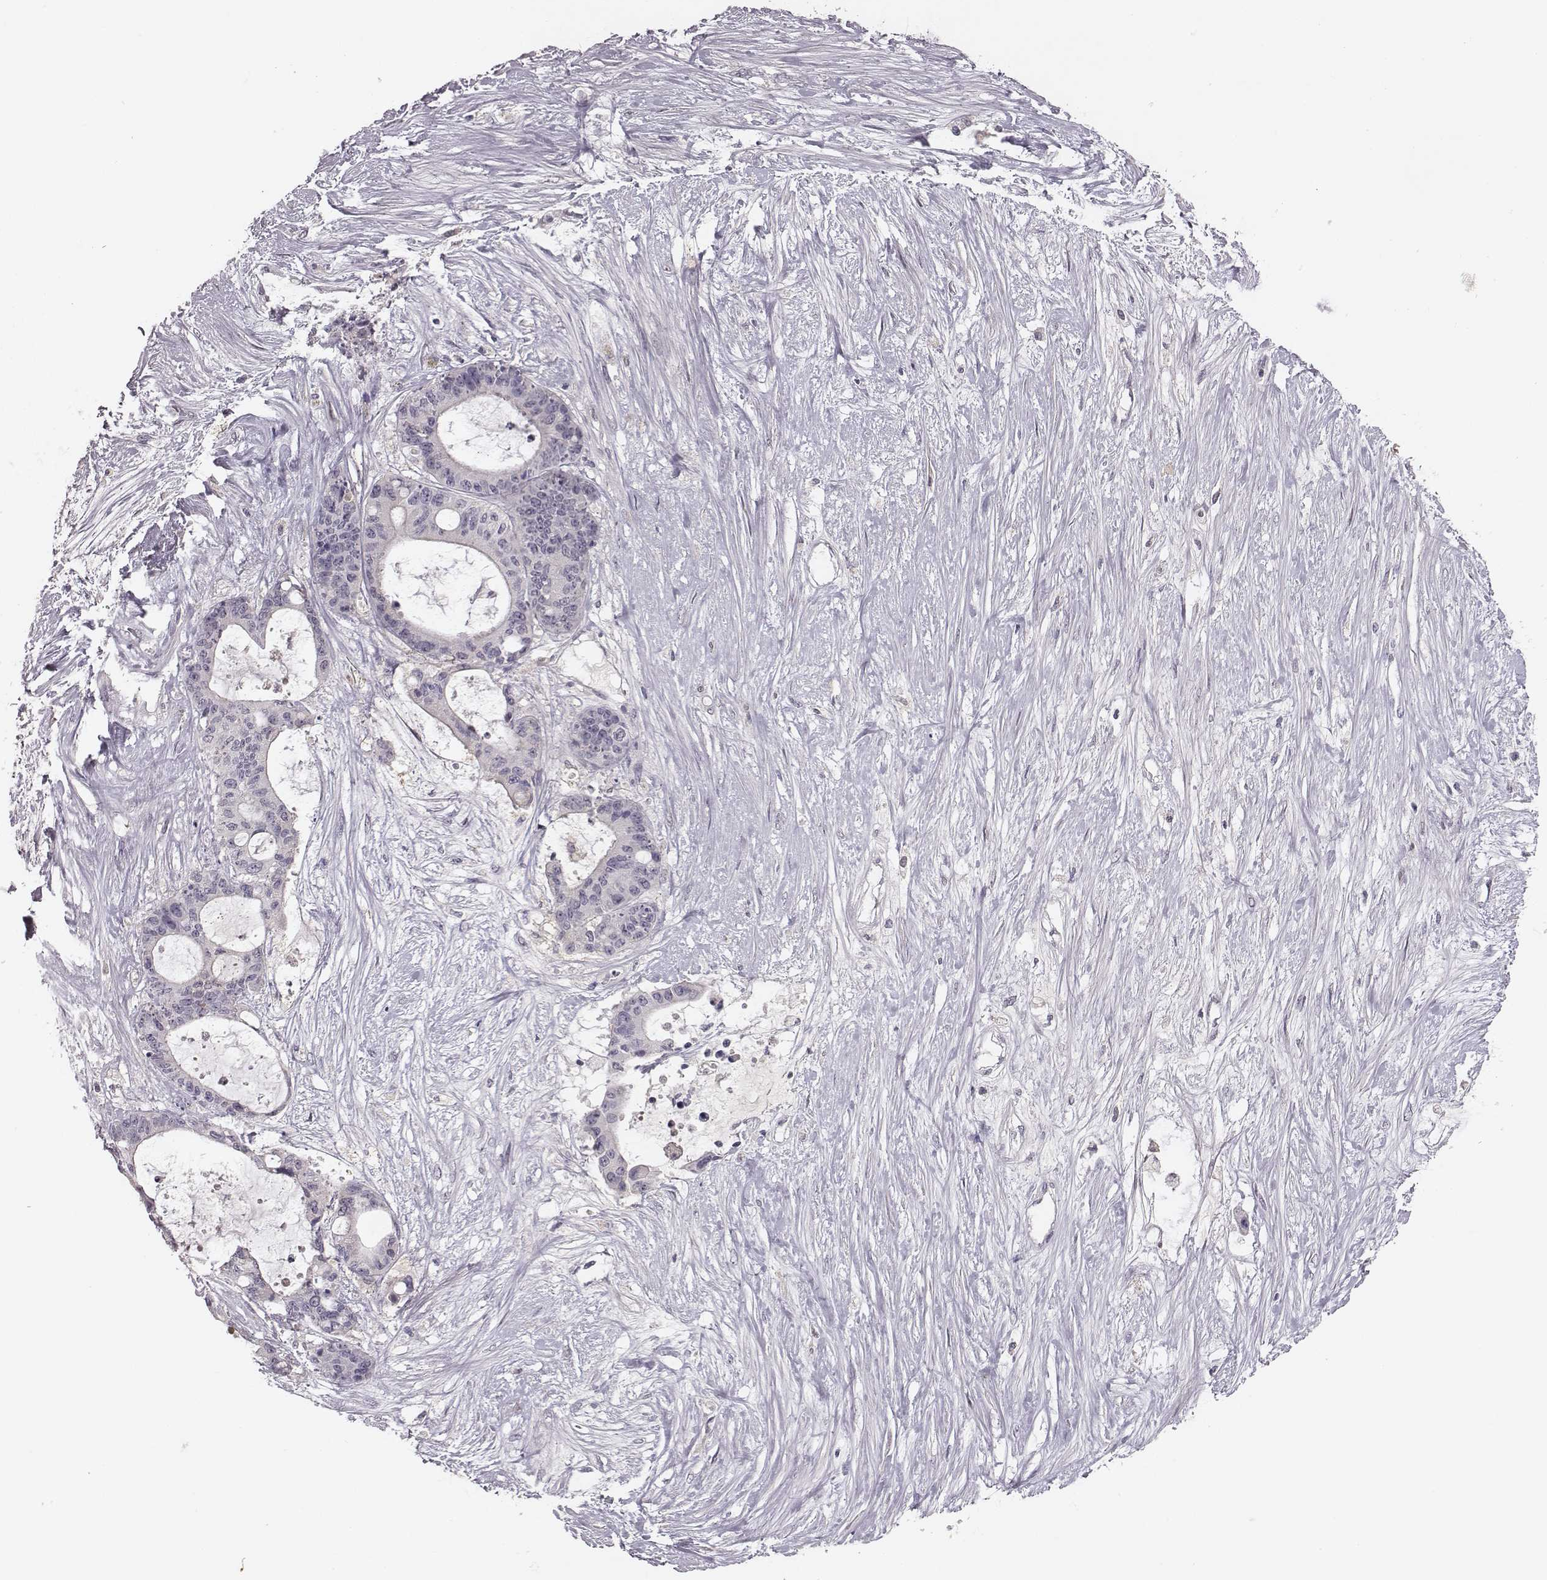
{"staining": {"intensity": "negative", "quantity": "none", "location": "none"}, "tissue": "liver cancer", "cell_type": "Tumor cells", "image_type": "cancer", "snomed": [{"axis": "morphology", "description": "Normal tissue, NOS"}, {"axis": "morphology", "description": "Cholangiocarcinoma"}, {"axis": "topography", "description": "Liver"}, {"axis": "topography", "description": "Peripheral nerve tissue"}], "caption": "Tumor cells show no significant protein positivity in cholangiocarcinoma (liver).", "gene": "SLC22A6", "patient": {"sex": "female", "age": 73}}